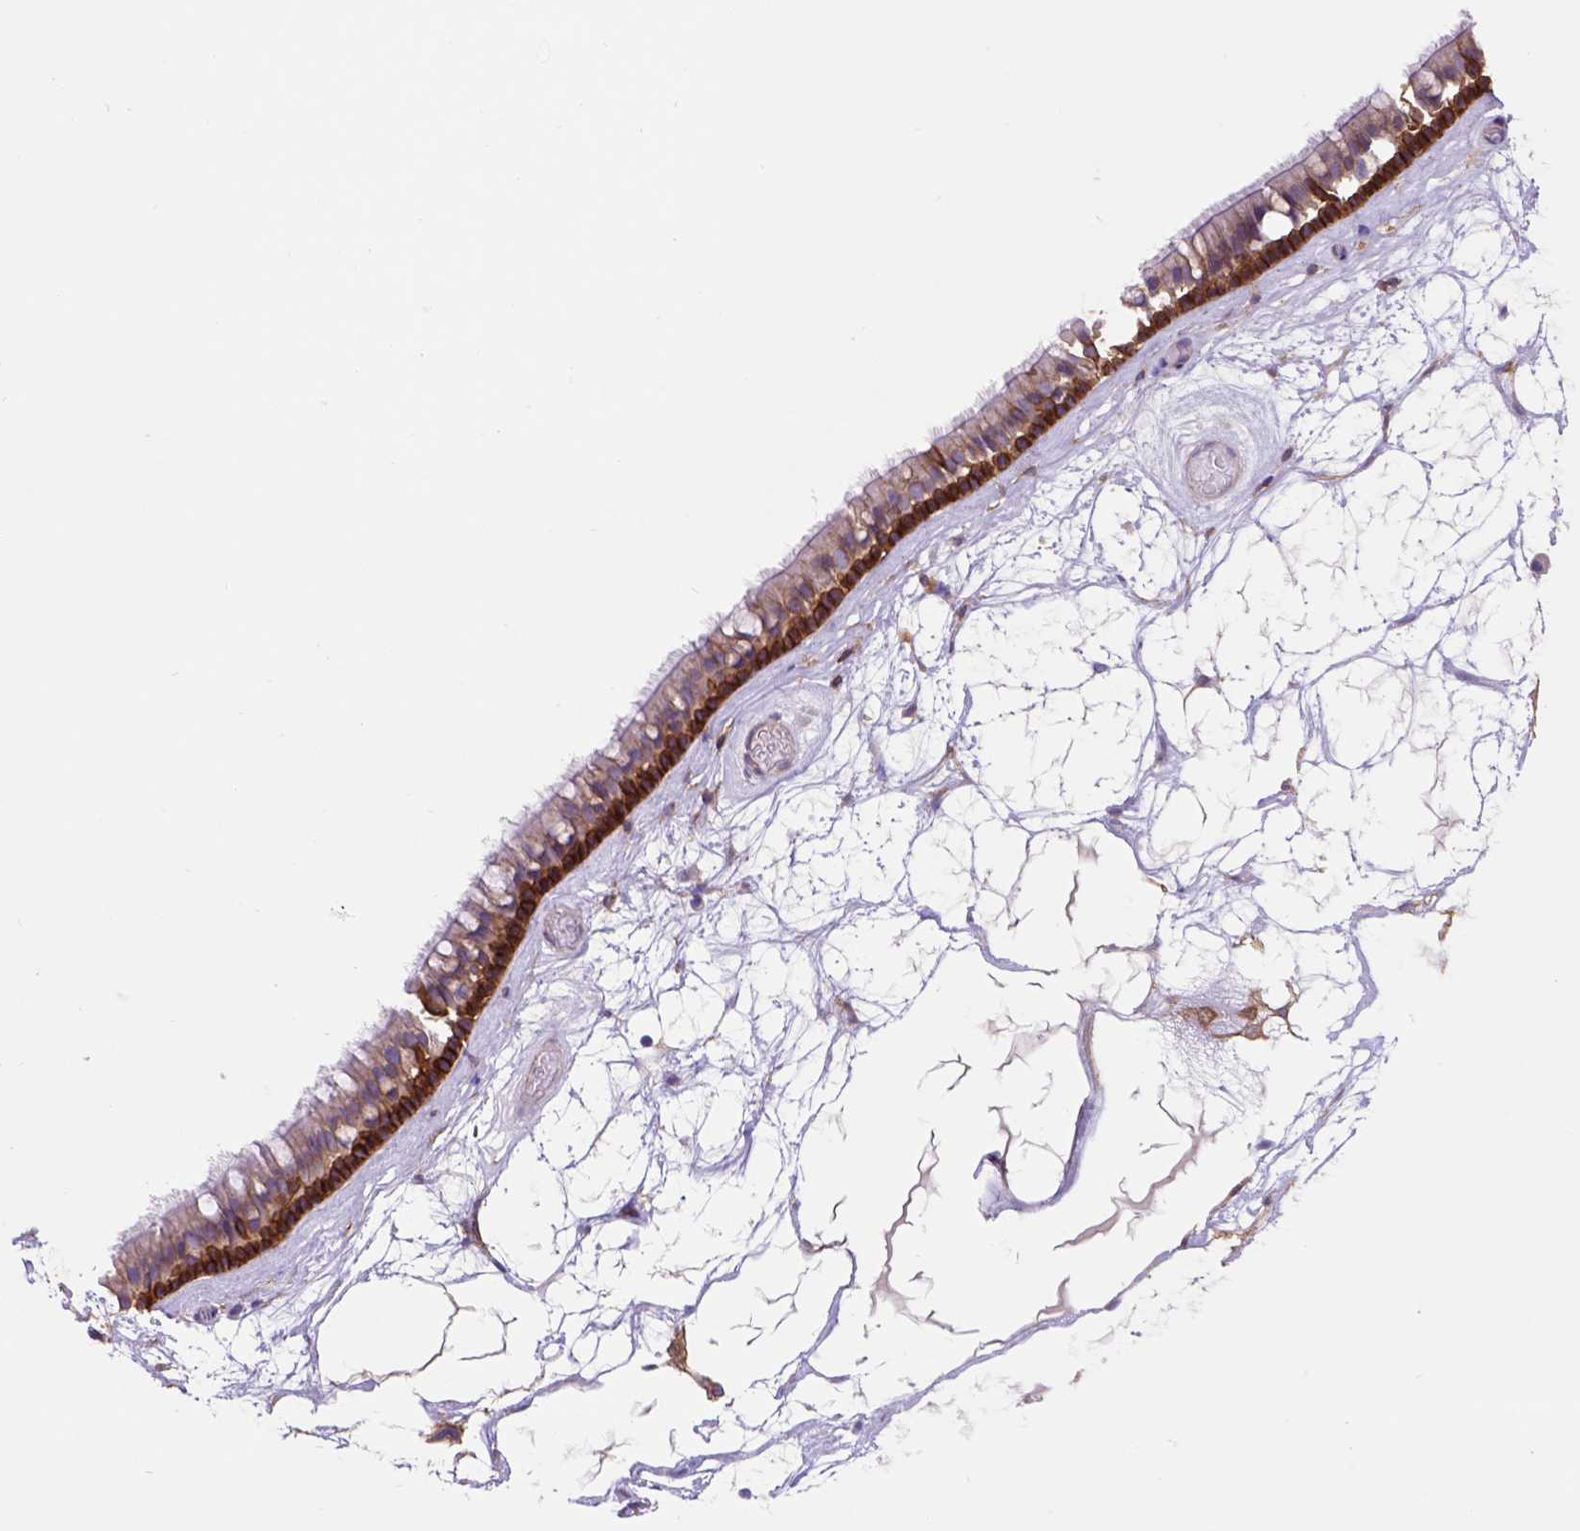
{"staining": {"intensity": "moderate", "quantity": ">75%", "location": "cytoplasmic/membranous"}, "tissue": "nasopharynx", "cell_type": "Respiratory epithelial cells", "image_type": "normal", "snomed": [{"axis": "morphology", "description": "Normal tissue, NOS"}, {"axis": "topography", "description": "Nasopharynx"}], "caption": "This image displays immunohistochemistry (IHC) staining of unremarkable human nasopharynx, with medium moderate cytoplasmic/membranous expression in about >75% of respiratory epithelial cells.", "gene": "EGFR", "patient": {"sex": "male", "age": 68}}